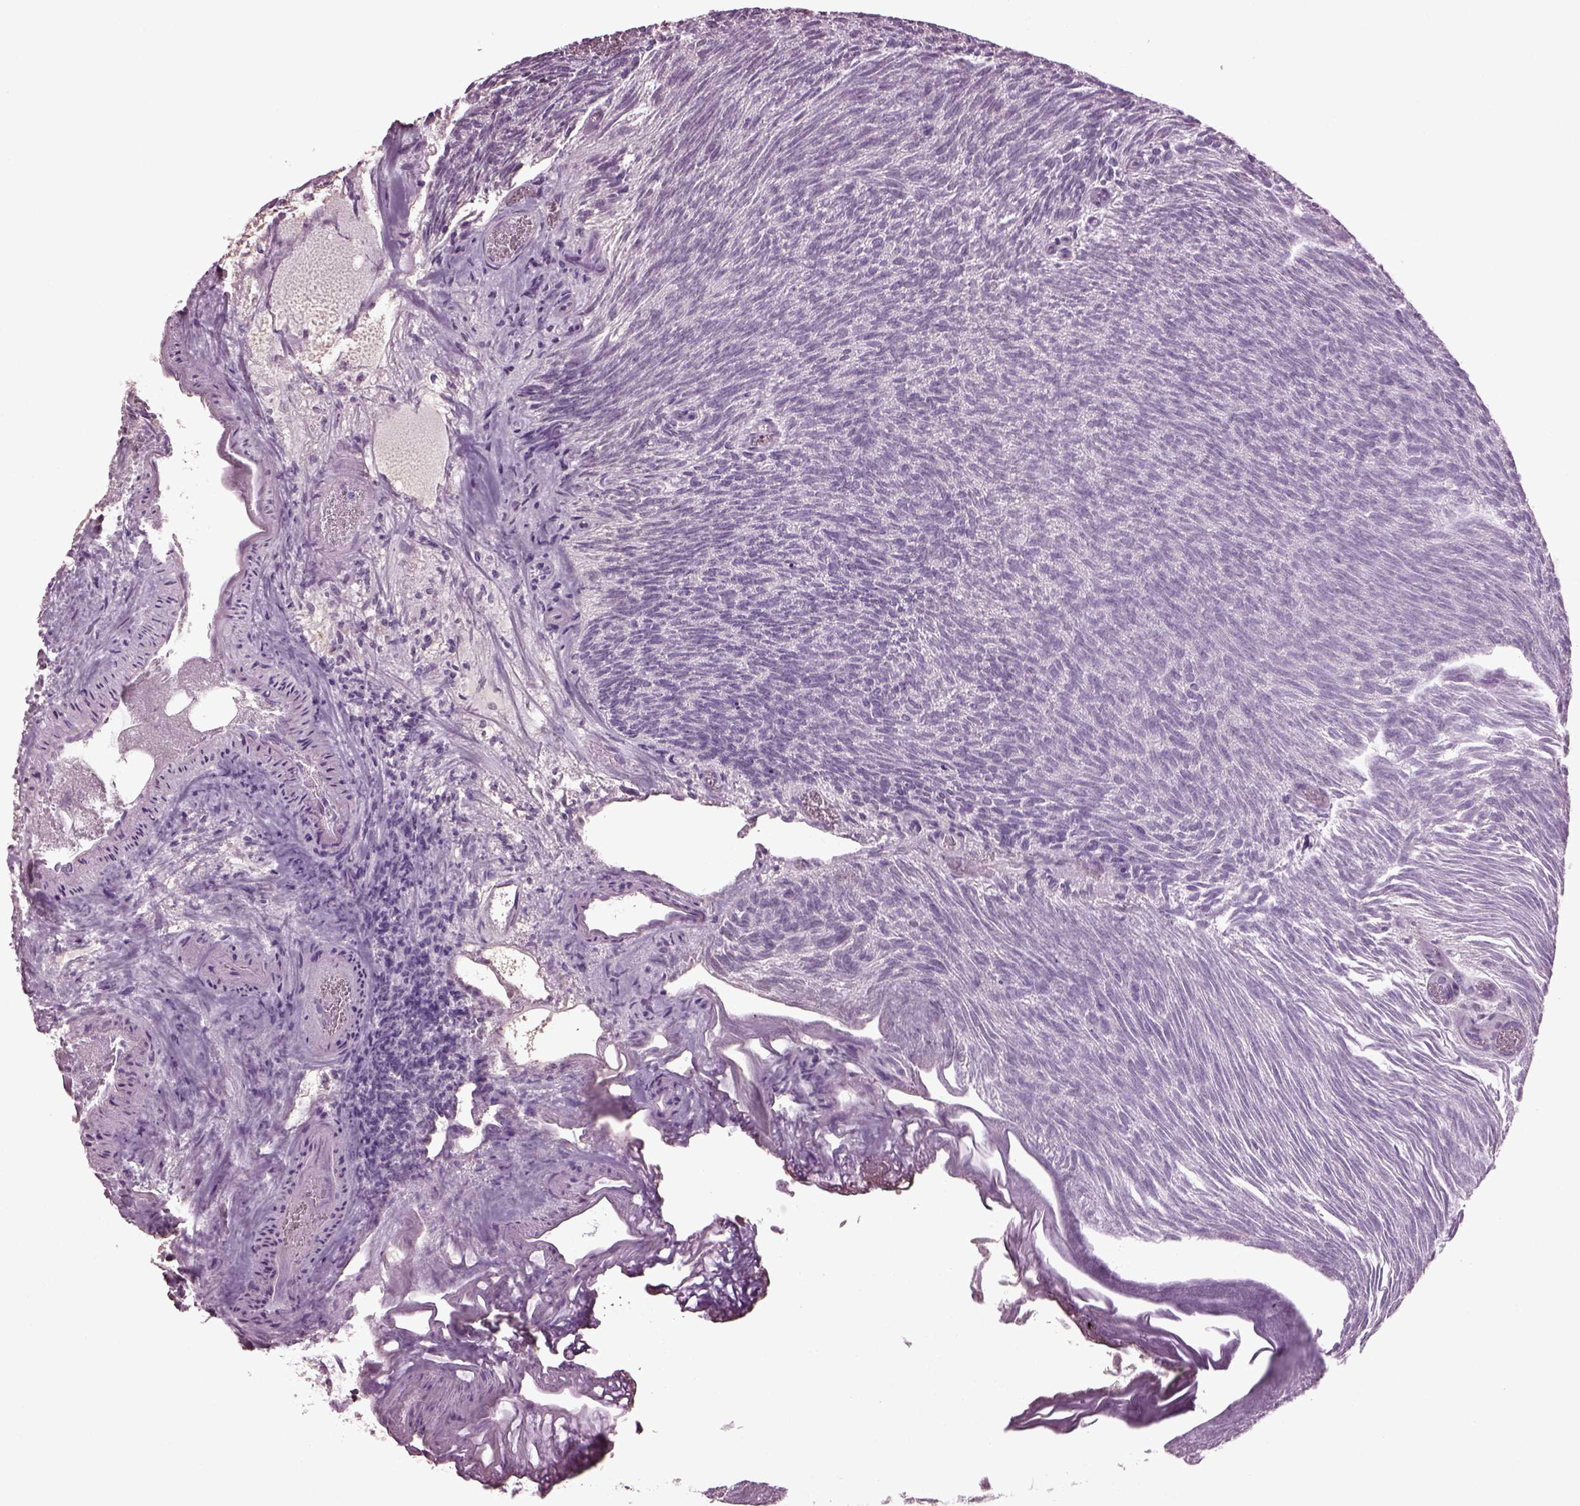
{"staining": {"intensity": "negative", "quantity": "none", "location": "none"}, "tissue": "urothelial cancer", "cell_type": "Tumor cells", "image_type": "cancer", "snomed": [{"axis": "morphology", "description": "Urothelial carcinoma, Low grade"}, {"axis": "topography", "description": "Urinary bladder"}], "caption": "The histopathology image reveals no staining of tumor cells in urothelial cancer. (Stains: DAB immunohistochemistry with hematoxylin counter stain, Microscopy: brightfield microscopy at high magnification).", "gene": "CABP5", "patient": {"sex": "male", "age": 77}}